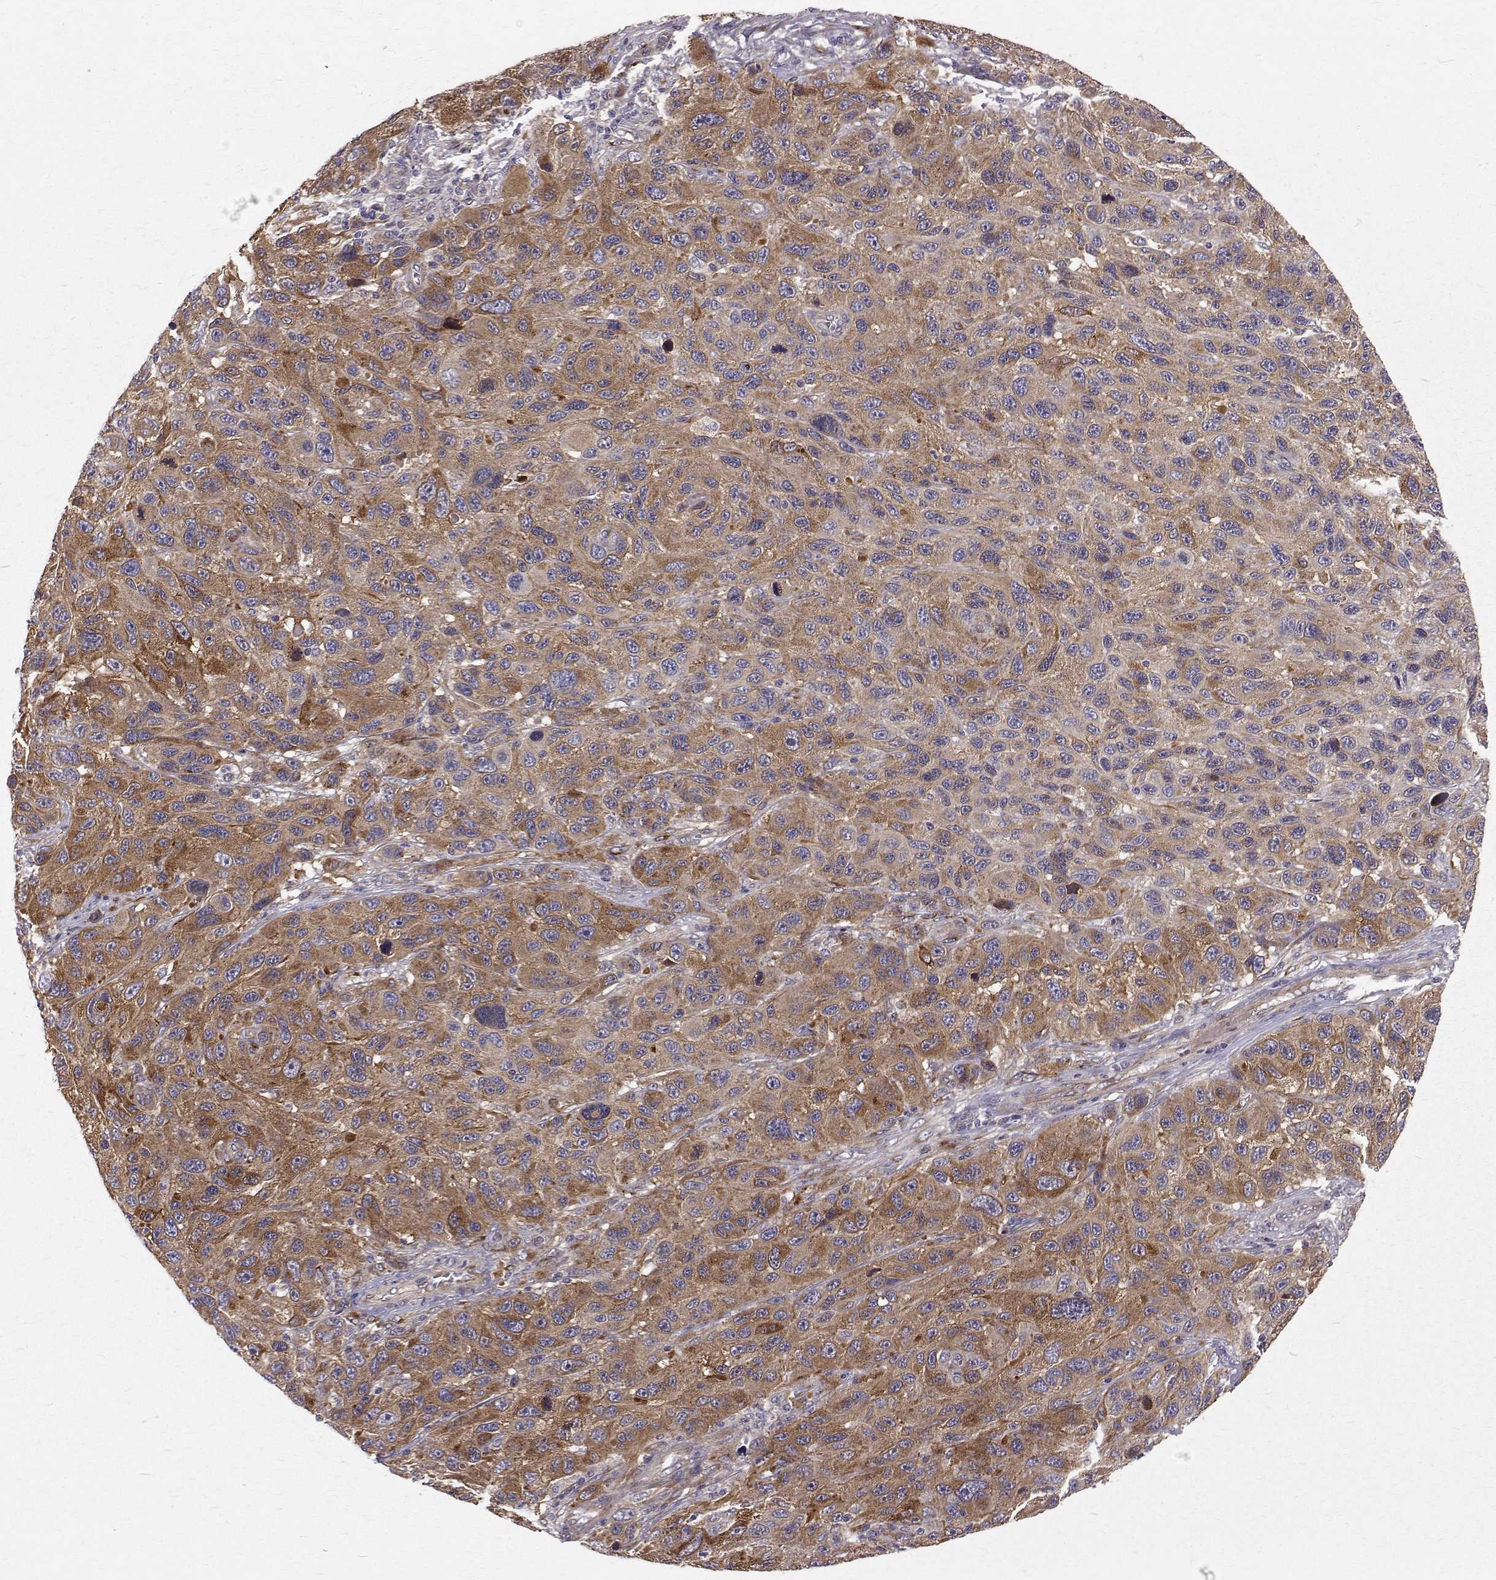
{"staining": {"intensity": "moderate", "quantity": ">75%", "location": "cytoplasmic/membranous"}, "tissue": "melanoma", "cell_type": "Tumor cells", "image_type": "cancer", "snomed": [{"axis": "morphology", "description": "Malignant melanoma, NOS"}, {"axis": "topography", "description": "Skin"}], "caption": "Human malignant melanoma stained for a protein (brown) exhibits moderate cytoplasmic/membranous positive positivity in approximately >75% of tumor cells.", "gene": "ARFGAP1", "patient": {"sex": "male", "age": 53}}